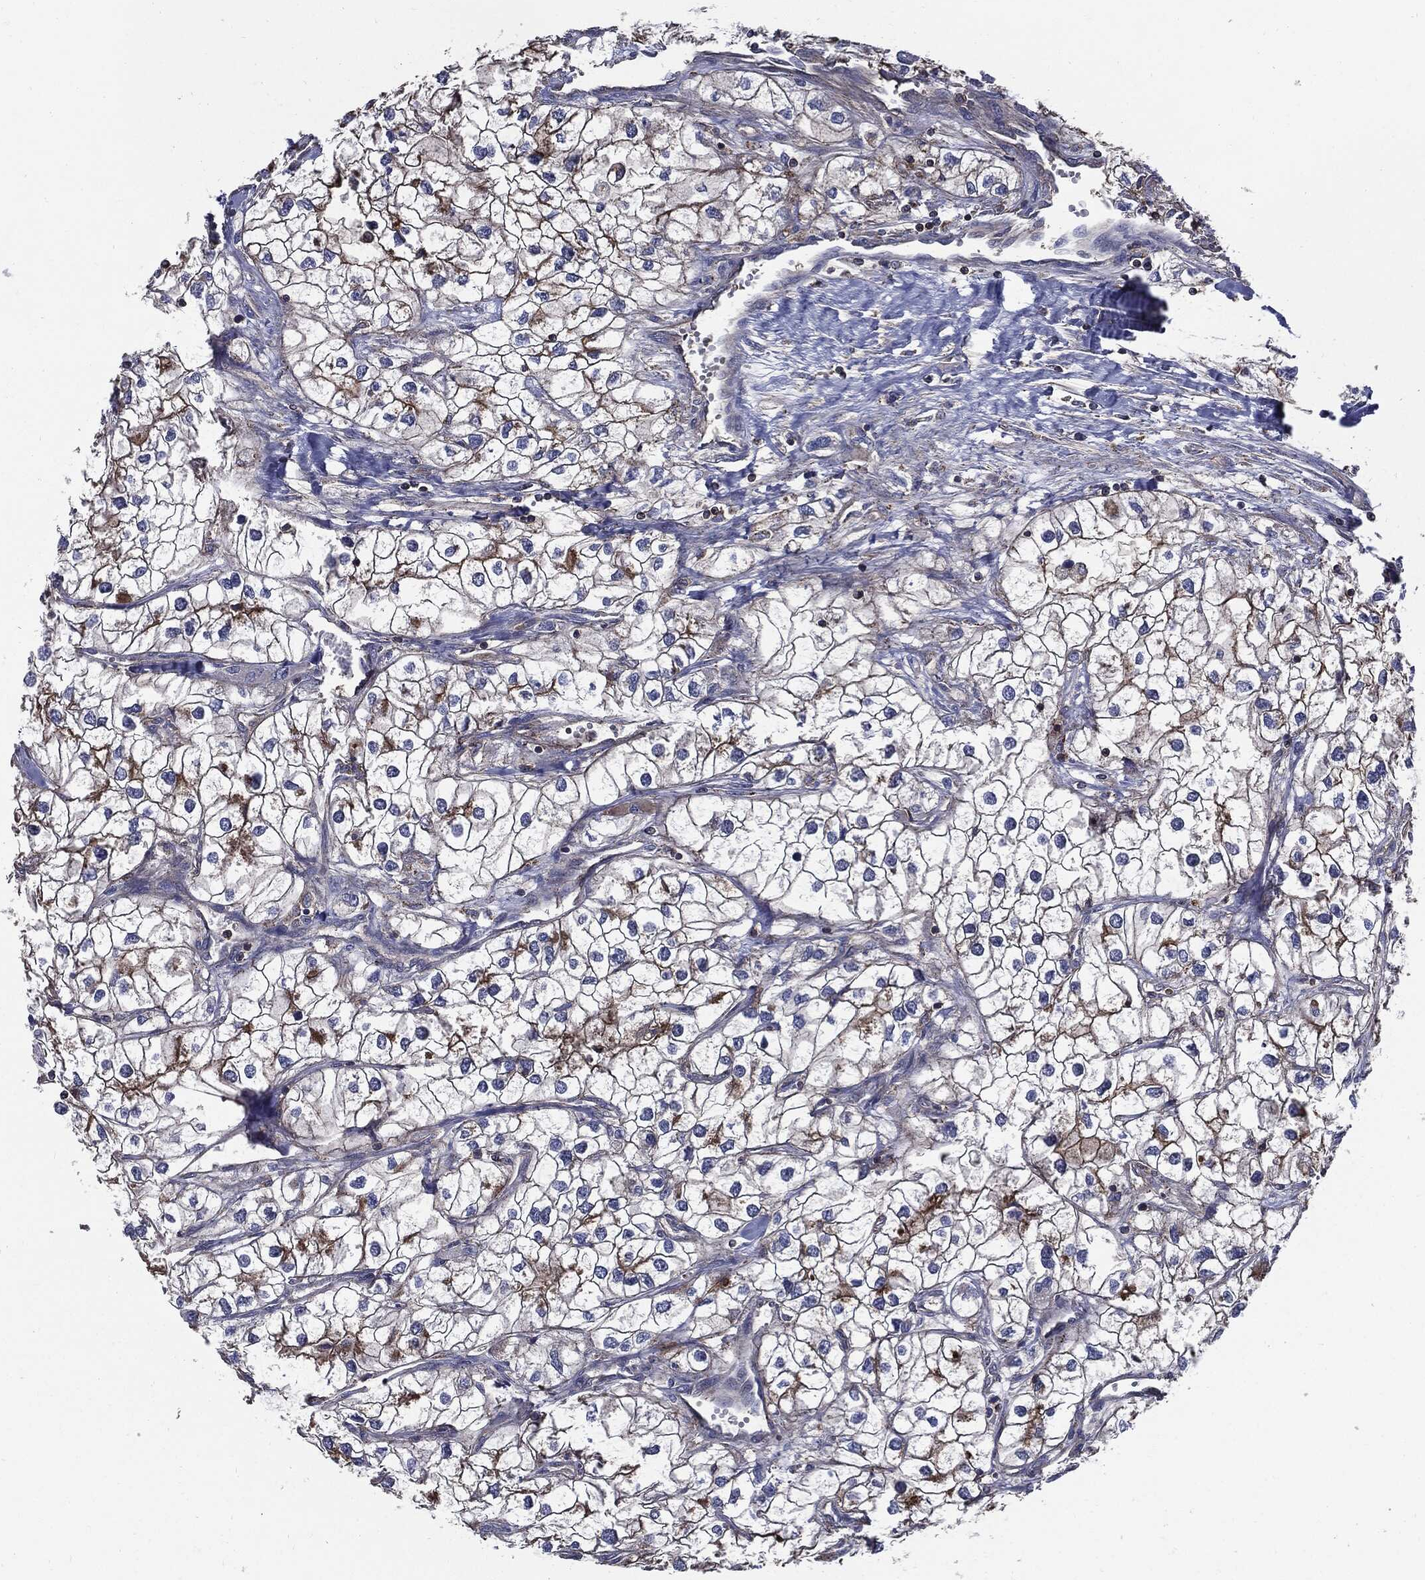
{"staining": {"intensity": "moderate", "quantity": "<25%", "location": "cytoplasmic/membranous"}, "tissue": "renal cancer", "cell_type": "Tumor cells", "image_type": "cancer", "snomed": [{"axis": "morphology", "description": "Adenocarcinoma, NOS"}, {"axis": "topography", "description": "Kidney"}], "caption": "This is a micrograph of immunohistochemistry staining of renal cancer, which shows moderate staining in the cytoplasmic/membranous of tumor cells.", "gene": "PDCD6IP", "patient": {"sex": "male", "age": 59}}